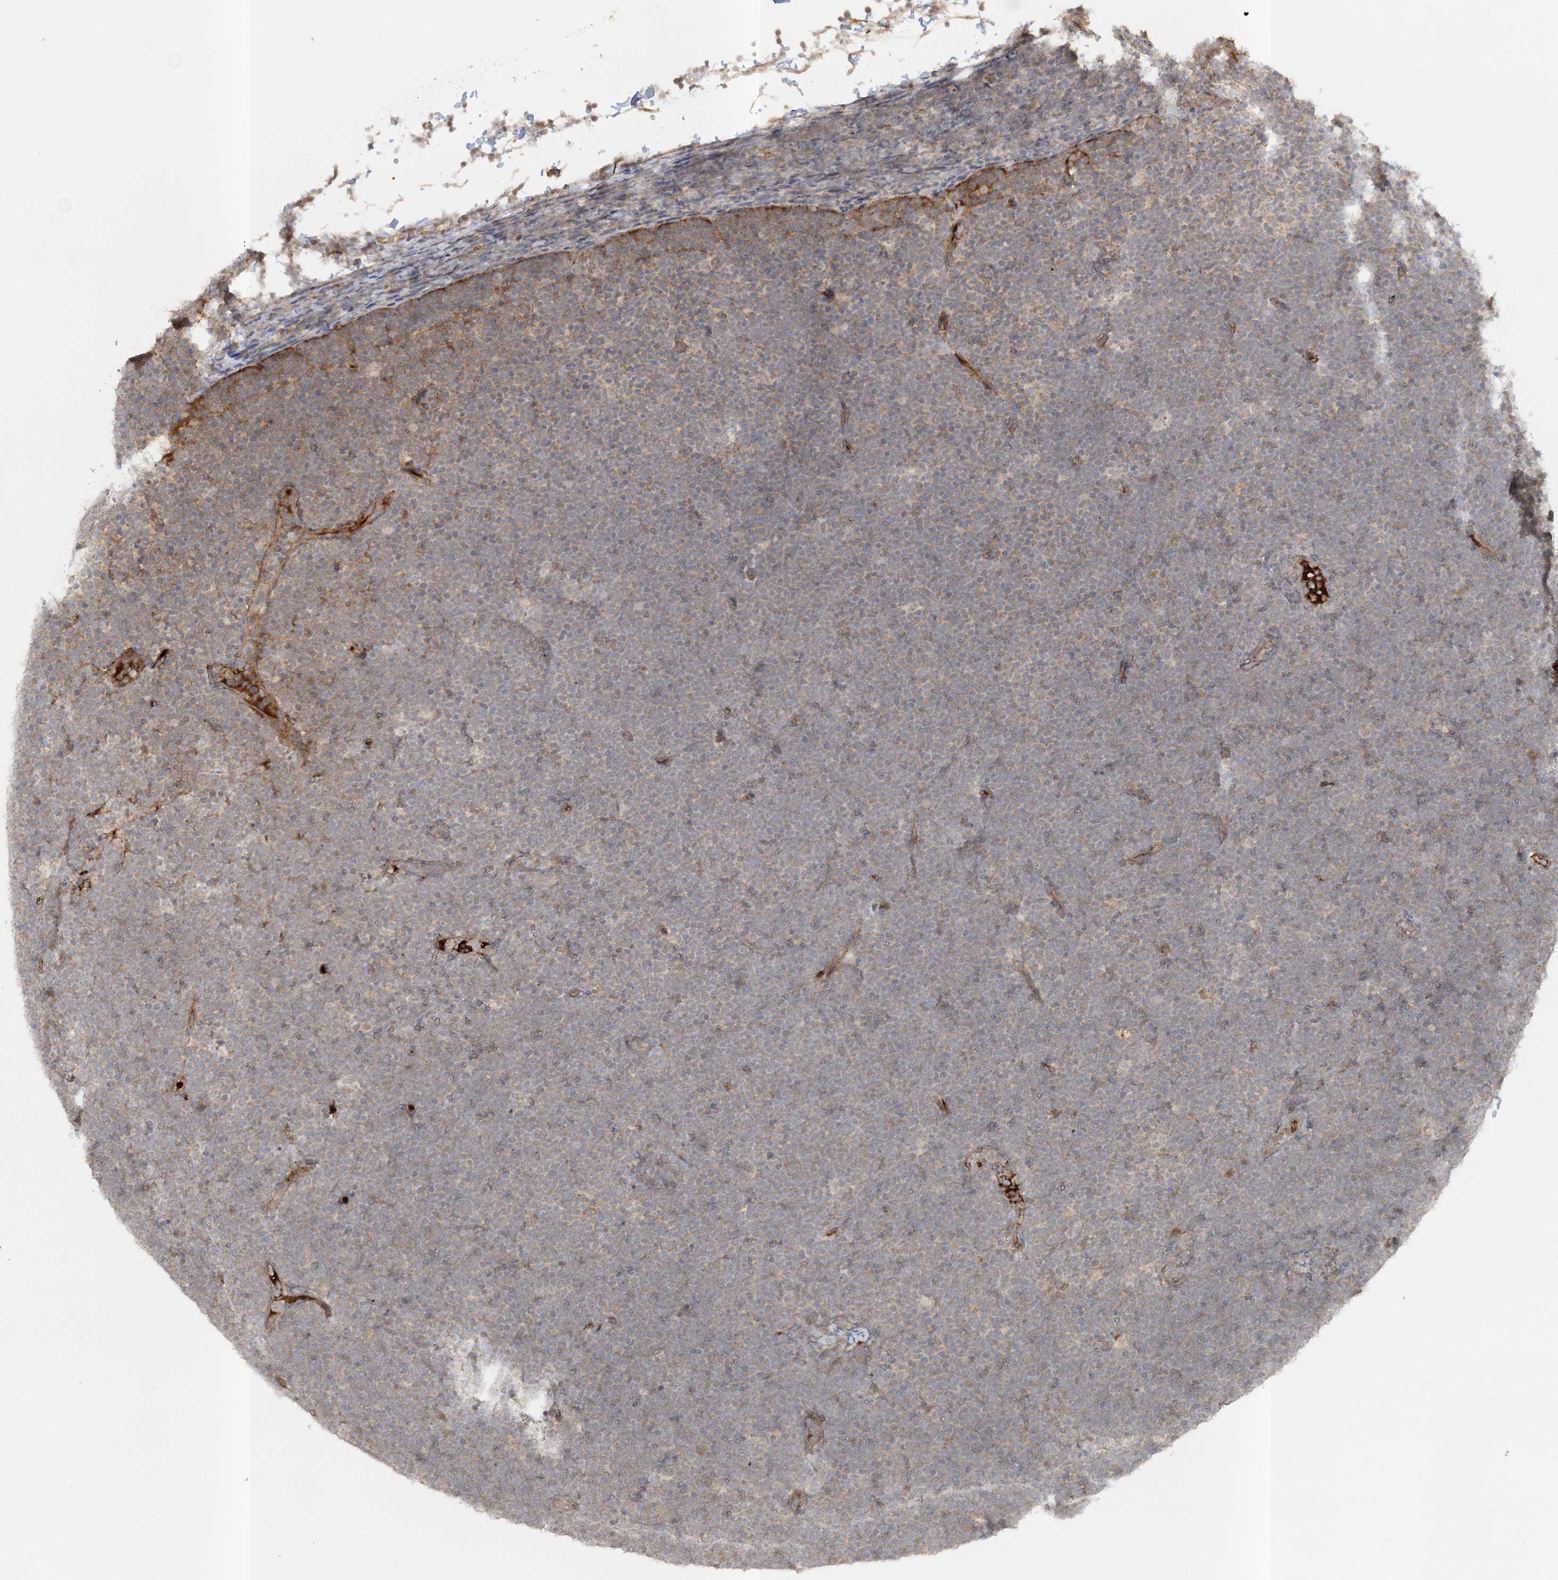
{"staining": {"intensity": "weak", "quantity": ">75%", "location": "cytoplasmic/membranous"}, "tissue": "lymphoma", "cell_type": "Tumor cells", "image_type": "cancer", "snomed": [{"axis": "morphology", "description": "Malignant lymphoma, non-Hodgkin's type, High grade"}, {"axis": "topography", "description": "Lymph node"}], "caption": "Tumor cells show low levels of weak cytoplasmic/membranous expression in approximately >75% of cells in malignant lymphoma, non-Hodgkin's type (high-grade).", "gene": "MOCS2", "patient": {"sex": "male", "age": 13}}